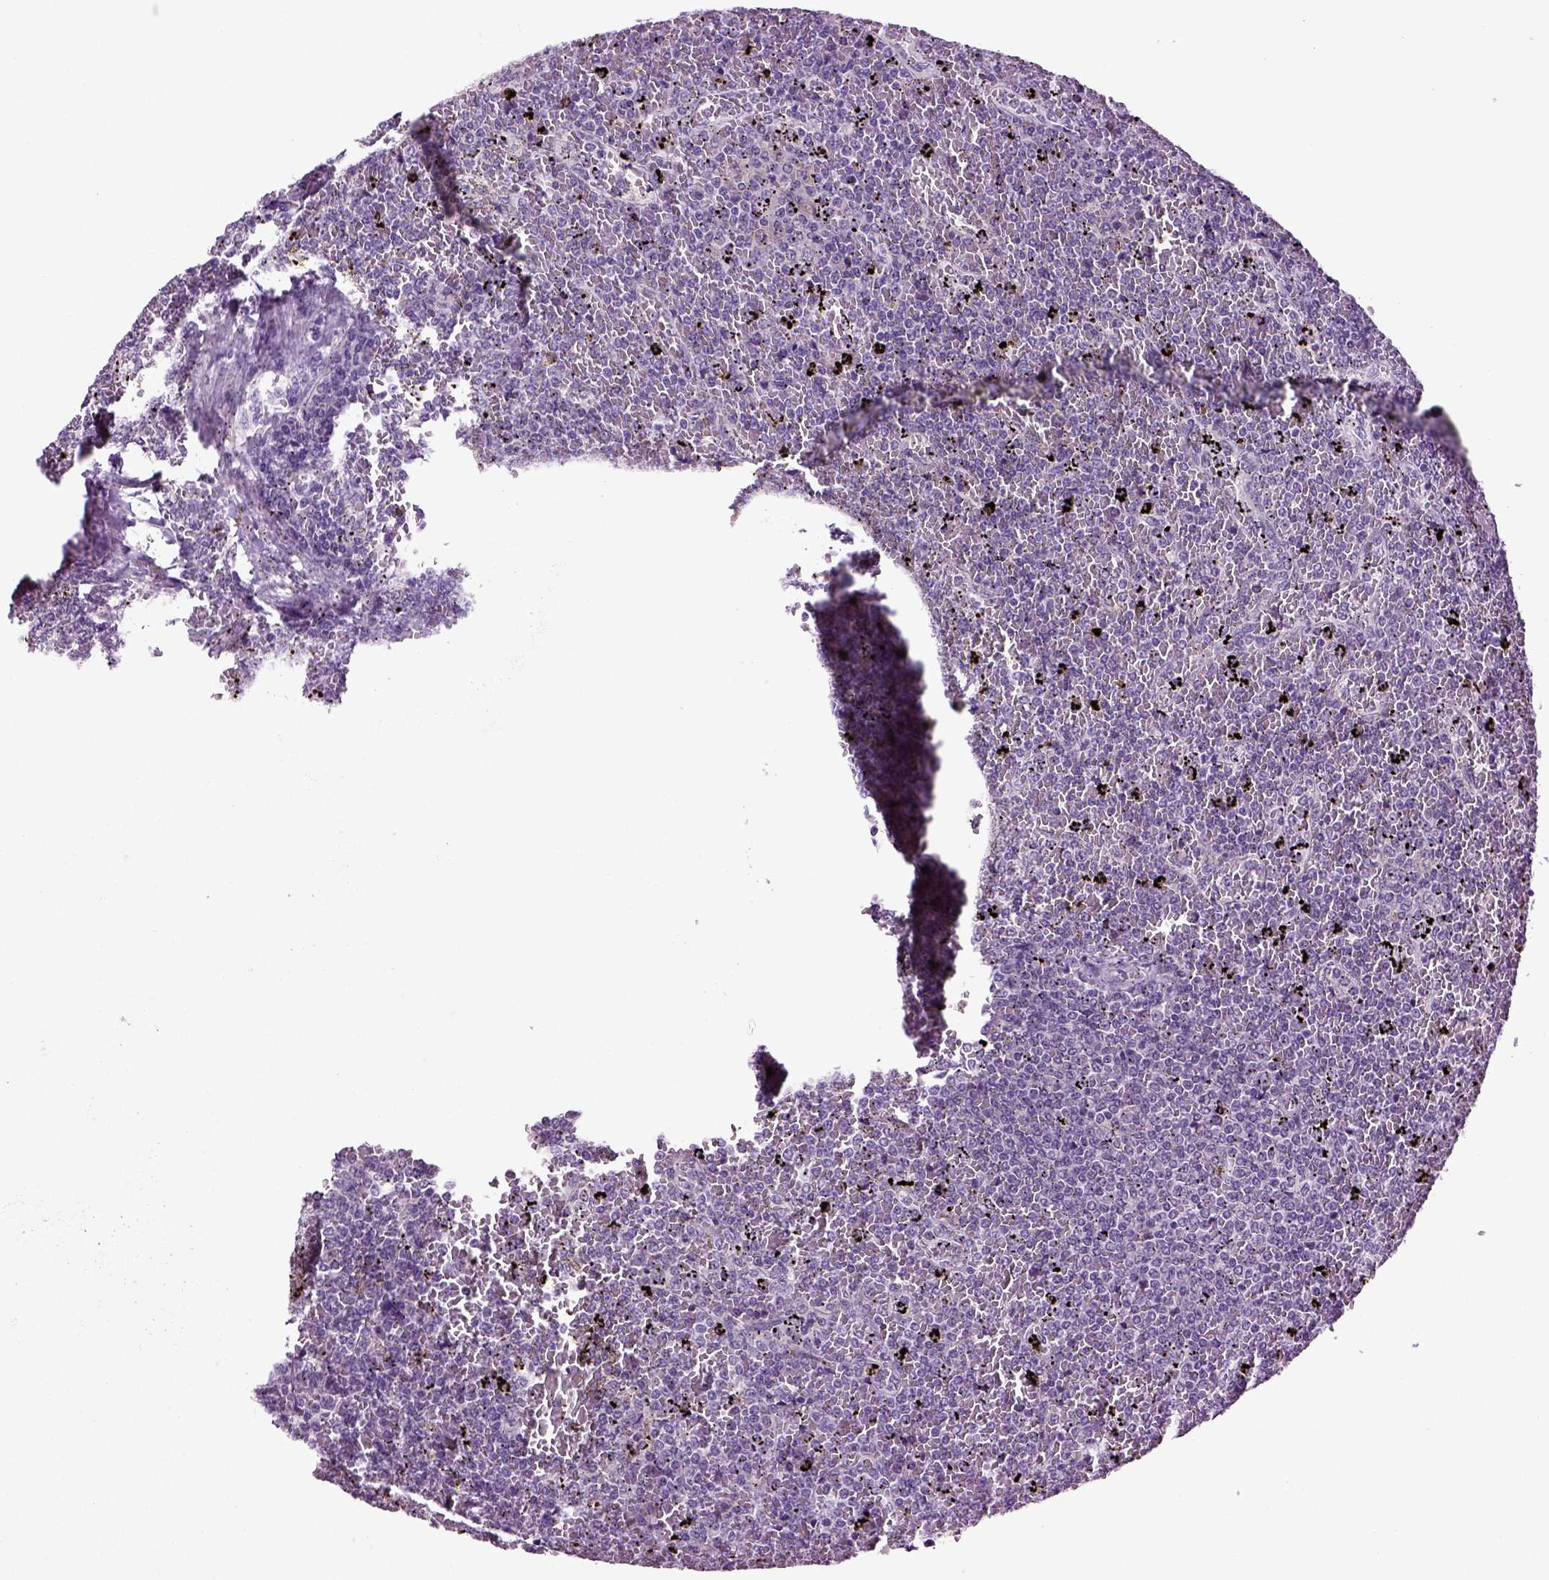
{"staining": {"intensity": "negative", "quantity": "none", "location": "none"}, "tissue": "lymphoma", "cell_type": "Tumor cells", "image_type": "cancer", "snomed": [{"axis": "morphology", "description": "Malignant lymphoma, non-Hodgkin's type, Low grade"}, {"axis": "topography", "description": "Spleen"}], "caption": "Immunohistochemistry photomicrograph of low-grade malignant lymphoma, non-Hodgkin's type stained for a protein (brown), which reveals no staining in tumor cells.", "gene": "PLCH2", "patient": {"sex": "female", "age": 77}}